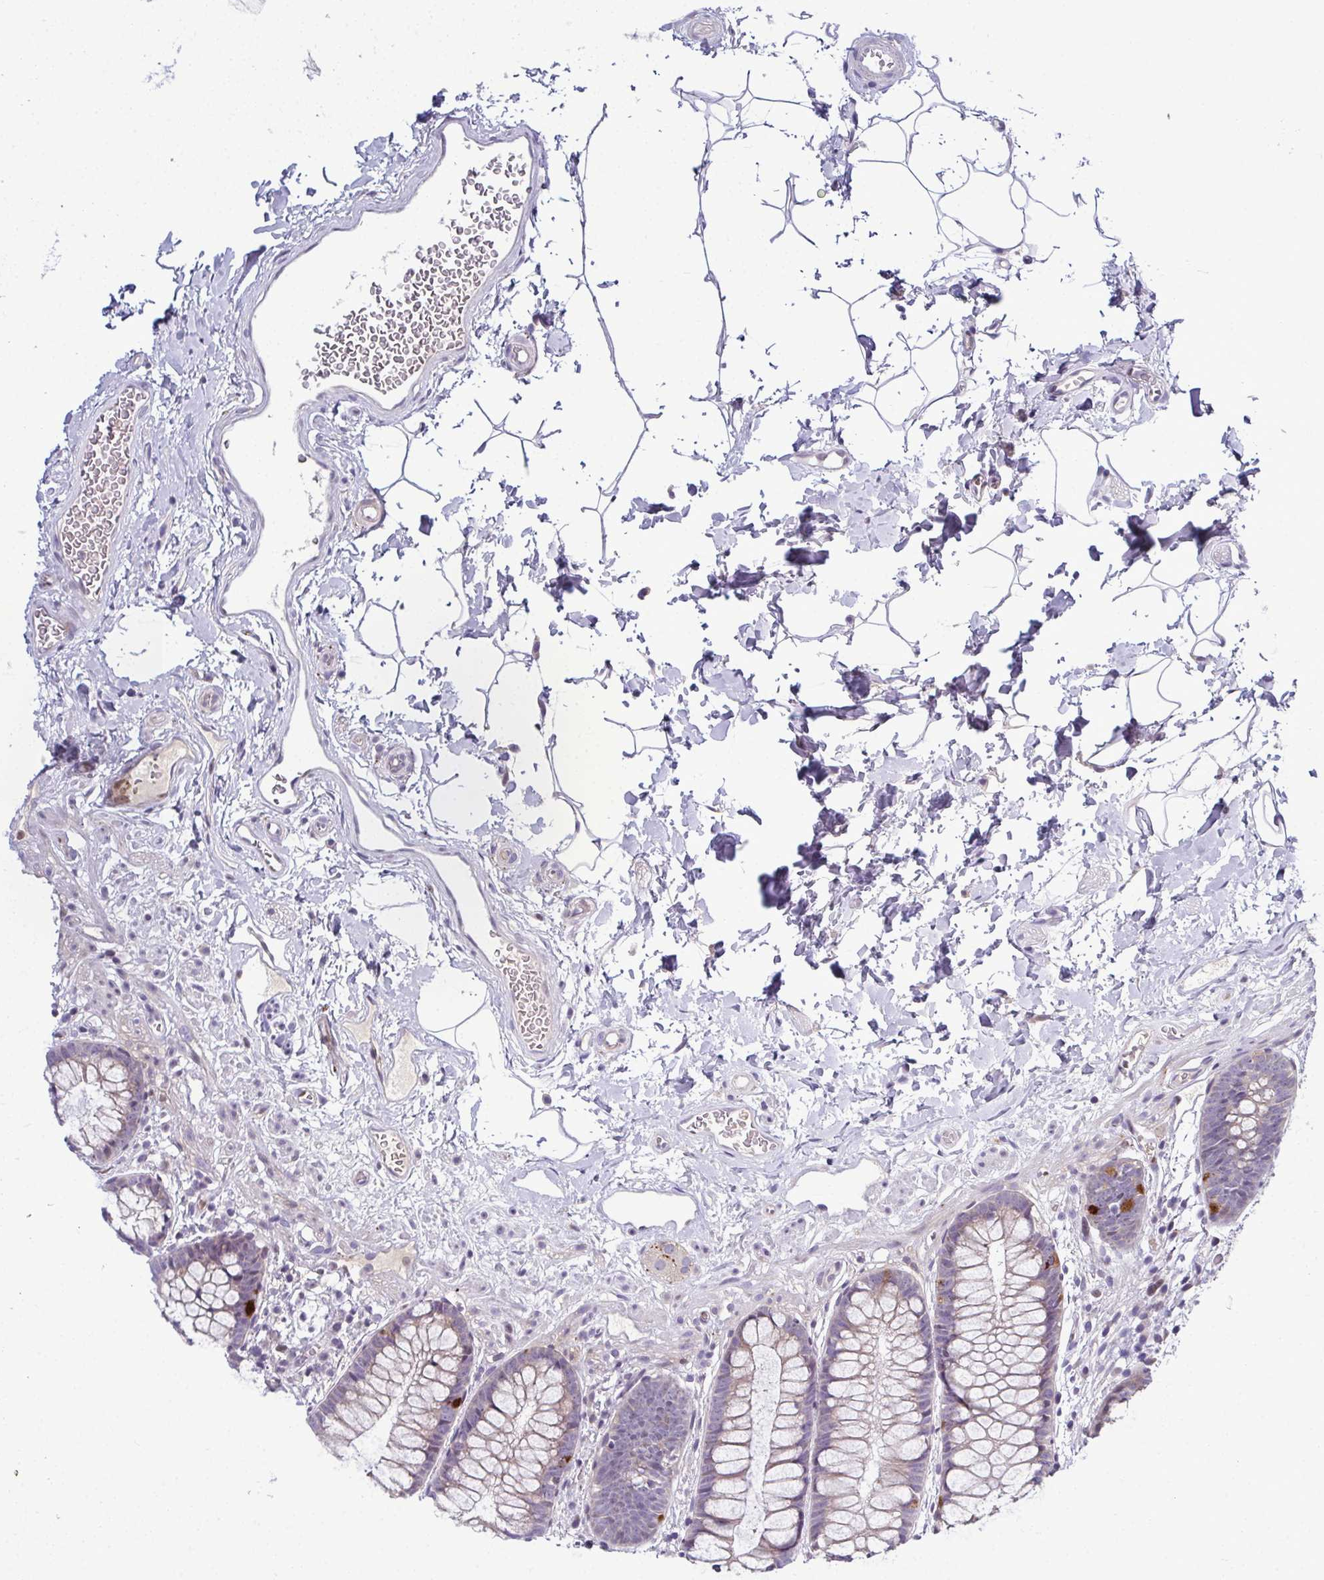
{"staining": {"intensity": "moderate", "quantity": ">75%", "location": "cytoplasmic/membranous"}, "tissue": "rectum", "cell_type": "Glandular cells", "image_type": "normal", "snomed": [{"axis": "morphology", "description": "Normal tissue, NOS"}, {"axis": "topography", "description": "Rectum"}], "caption": "This image exhibits IHC staining of unremarkable rectum, with medium moderate cytoplasmic/membranous expression in about >75% of glandular cells.", "gene": "ODF1", "patient": {"sex": "female", "age": 62}}